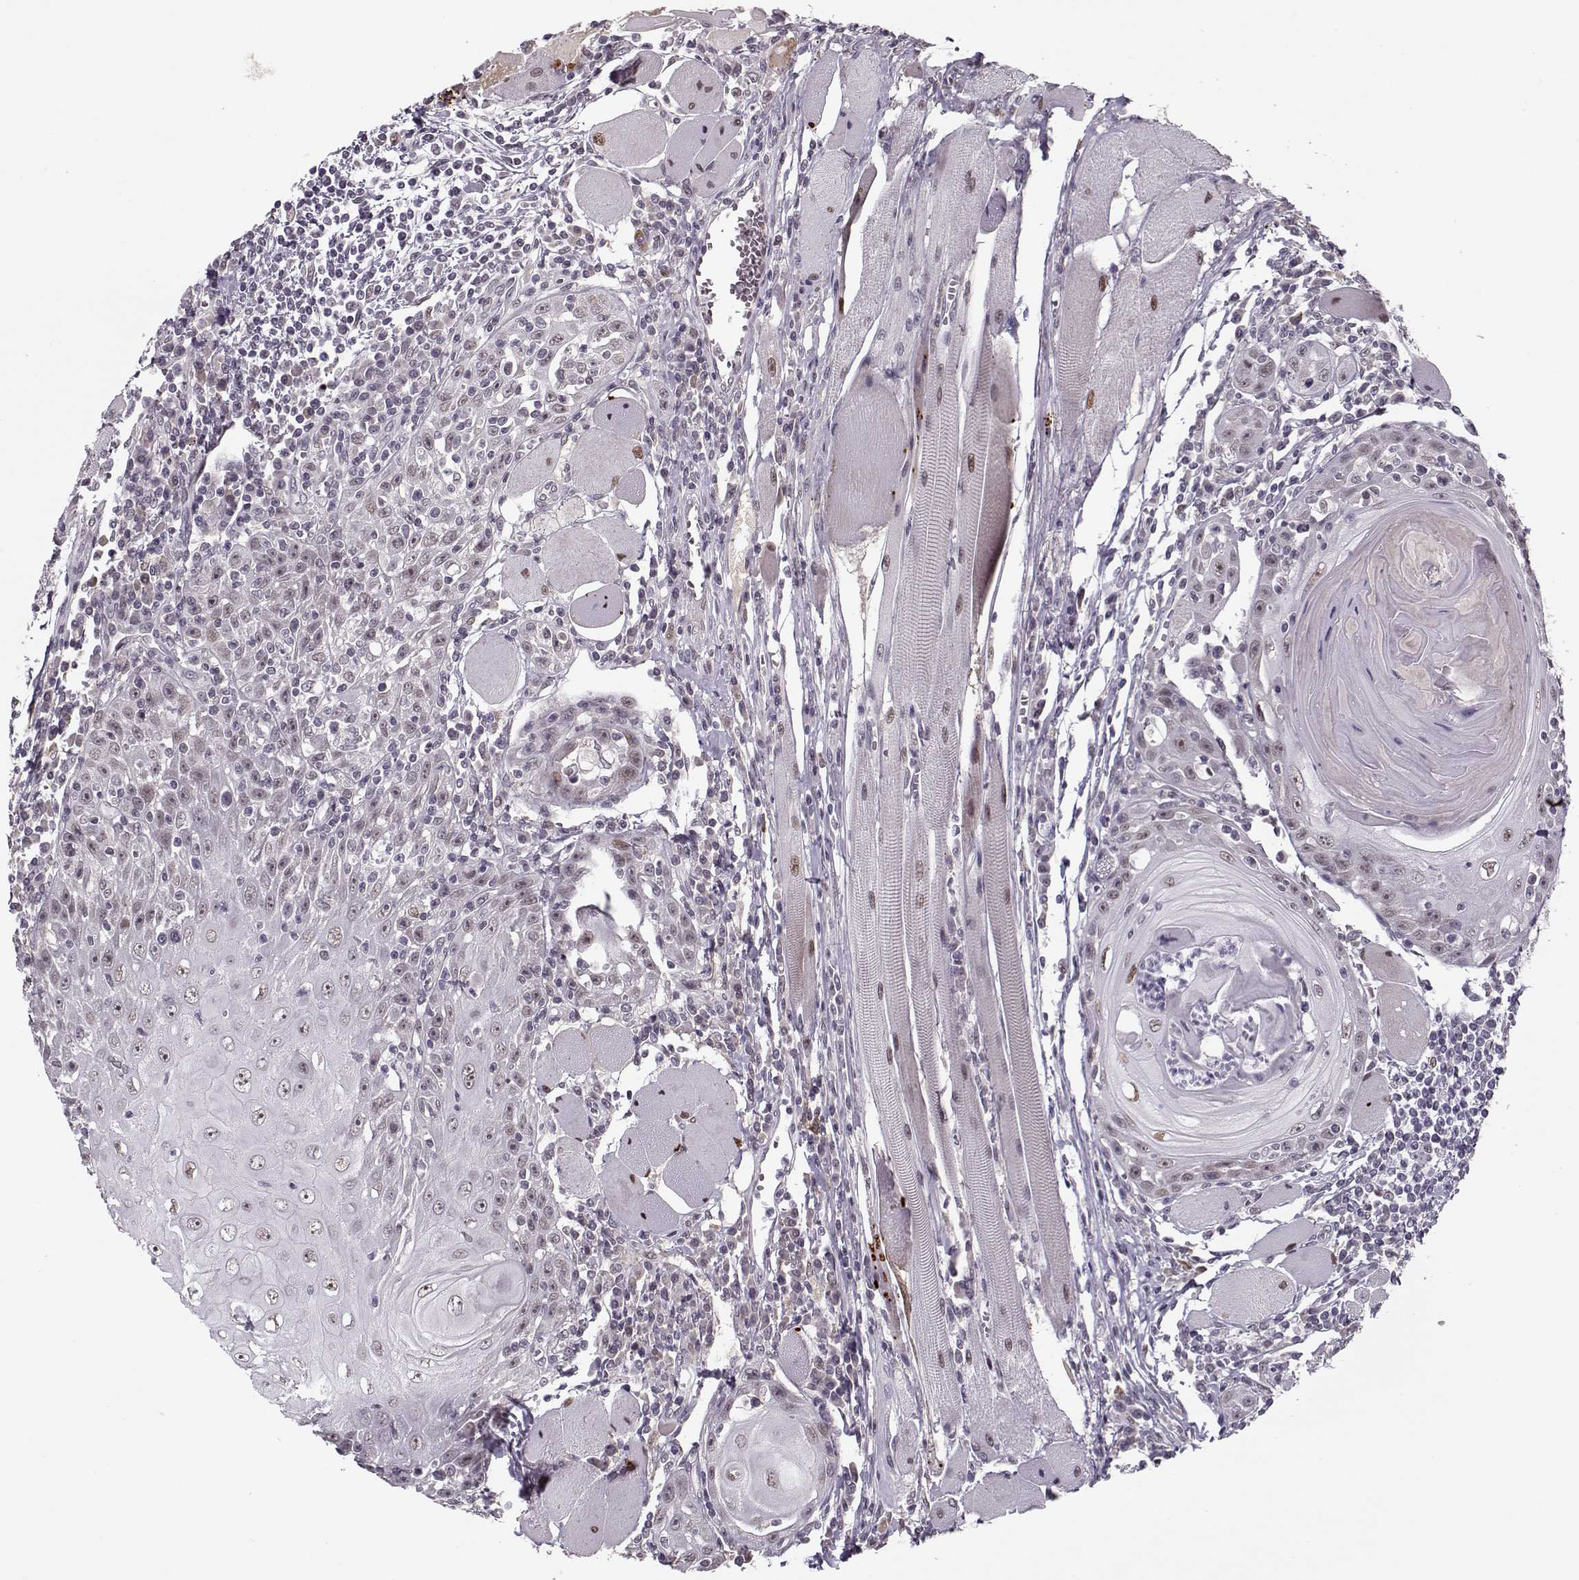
{"staining": {"intensity": "moderate", "quantity": "<25%", "location": "nuclear"}, "tissue": "head and neck cancer", "cell_type": "Tumor cells", "image_type": "cancer", "snomed": [{"axis": "morphology", "description": "Normal tissue, NOS"}, {"axis": "morphology", "description": "Squamous cell carcinoma, NOS"}, {"axis": "topography", "description": "Oral tissue"}, {"axis": "topography", "description": "Head-Neck"}], "caption": "The photomicrograph exhibits immunohistochemical staining of squamous cell carcinoma (head and neck). There is moderate nuclear positivity is appreciated in approximately <25% of tumor cells. Nuclei are stained in blue.", "gene": "DNAI3", "patient": {"sex": "male", "age": 52}}